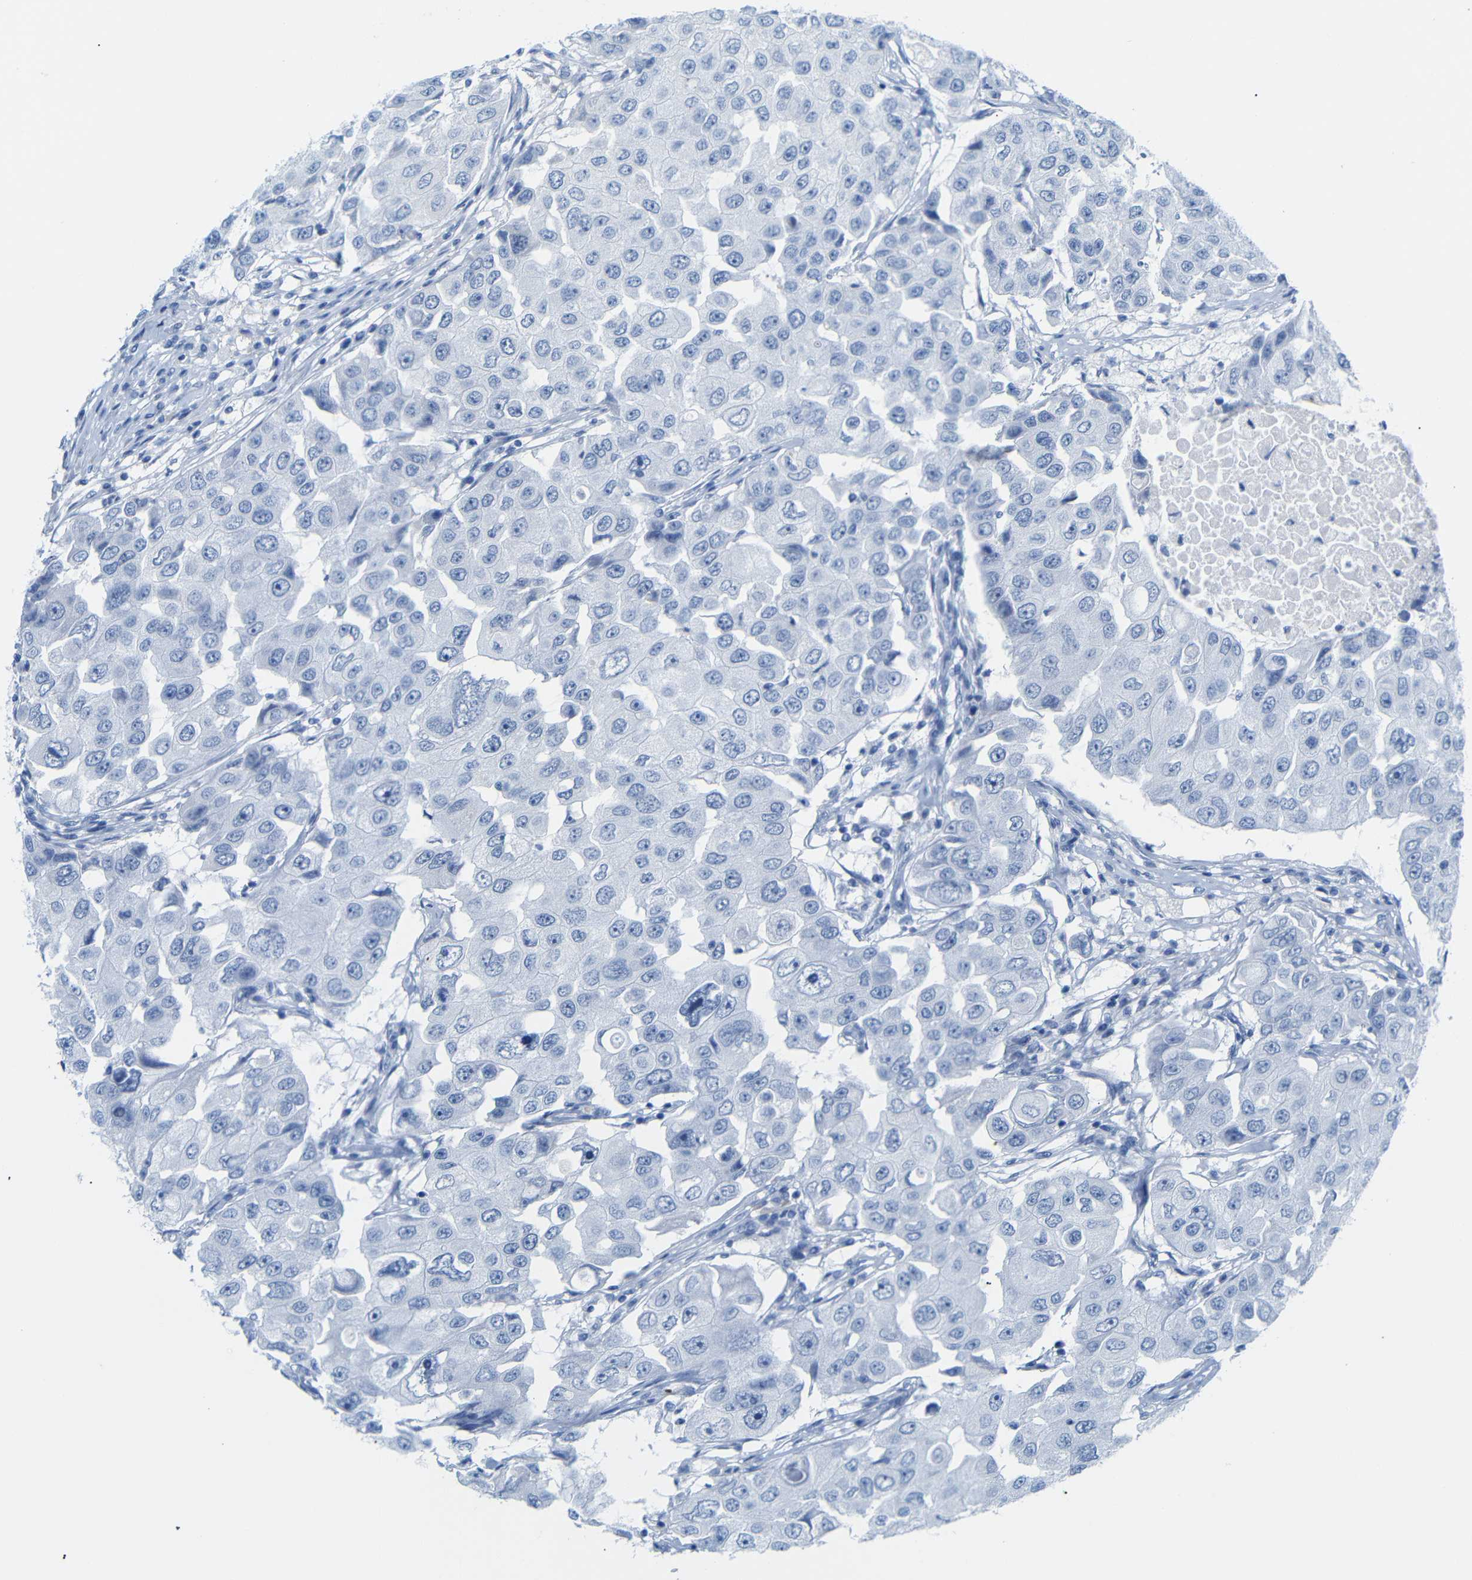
{"staining": {"intensity": "negative", "quantity": "none", "location": "none"}, "tissue": "breast cancer", "cell_type": "Tumor cells", "image_type": "cancer", "snomed": [{"axis": "morphology", "description": "Duct carcinoma"}, {"axis": "topography", "description": "Breast"}], "caption": "Immunohistochemistry histopathology image of breast cancer (invasive ductal carcinoma) stained for a protein (brown), which reveals no positivity in tumor cells. (IHC, brightfield microscopy, high magnification).", "gene": "ERVMER34-1", "patient": {"sex": "female", "age": 27}}